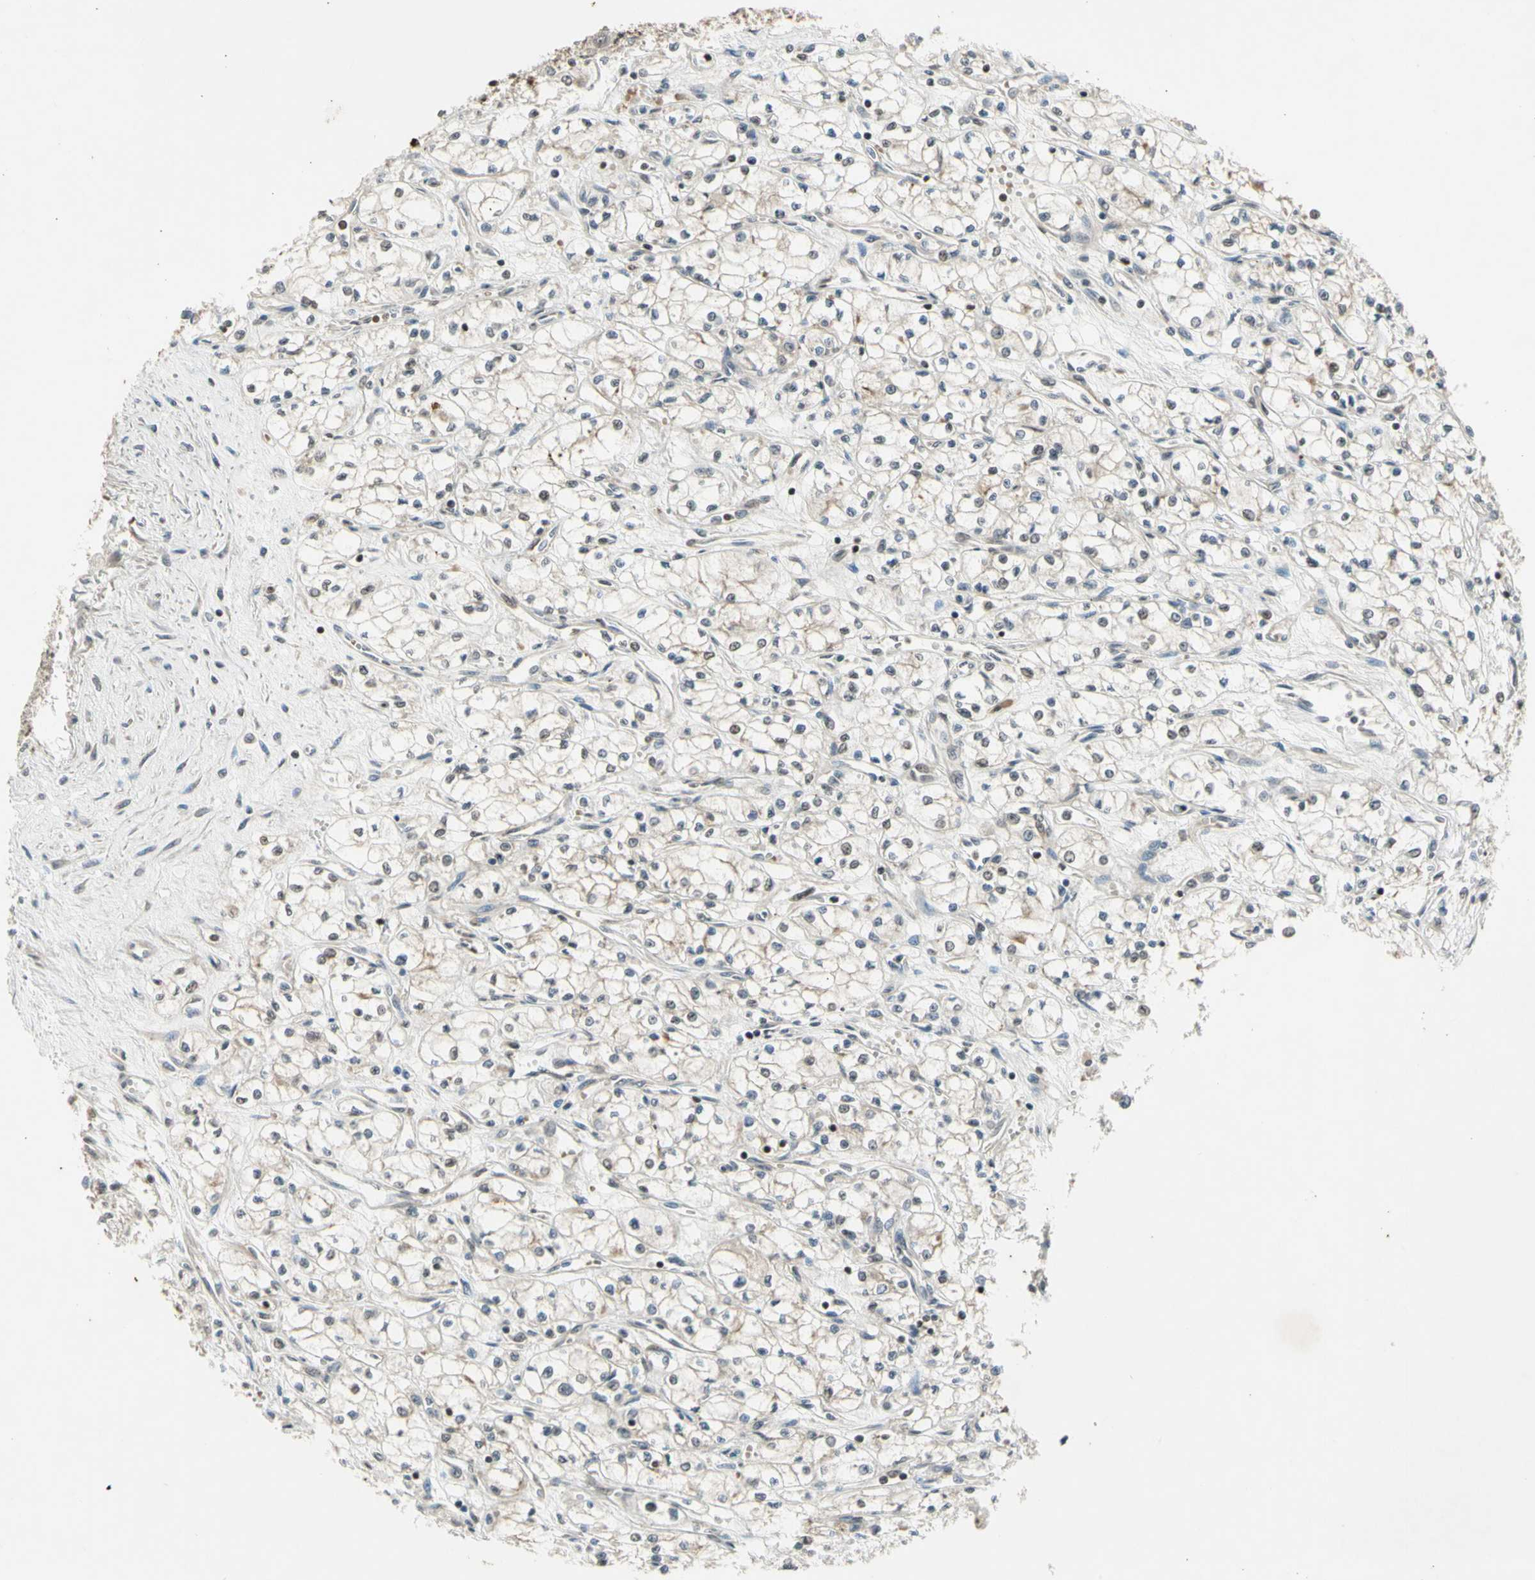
{"staining": {"intensity": "weak", "quantity": "<25%", "location": "cytoplasmic/membranous"}, "tissue": "renal cancer", "cell_type": "Tumor cells", "image_type": "cancer", "snomed": [{"axis": "morphology", "description": "Normal tissue, NOS"}, {"axis": "morphology", "description": "Adenocarcinoma, NOS"}, {"axis": "topography", "description": "Kidney"}], "caption": "Renal adenocarcinoma was stained to show a protein in brown. There is no significant staining in tumor cells.", "gene": "EFNB2", "patient": {"sex": "male", "age": 59}}